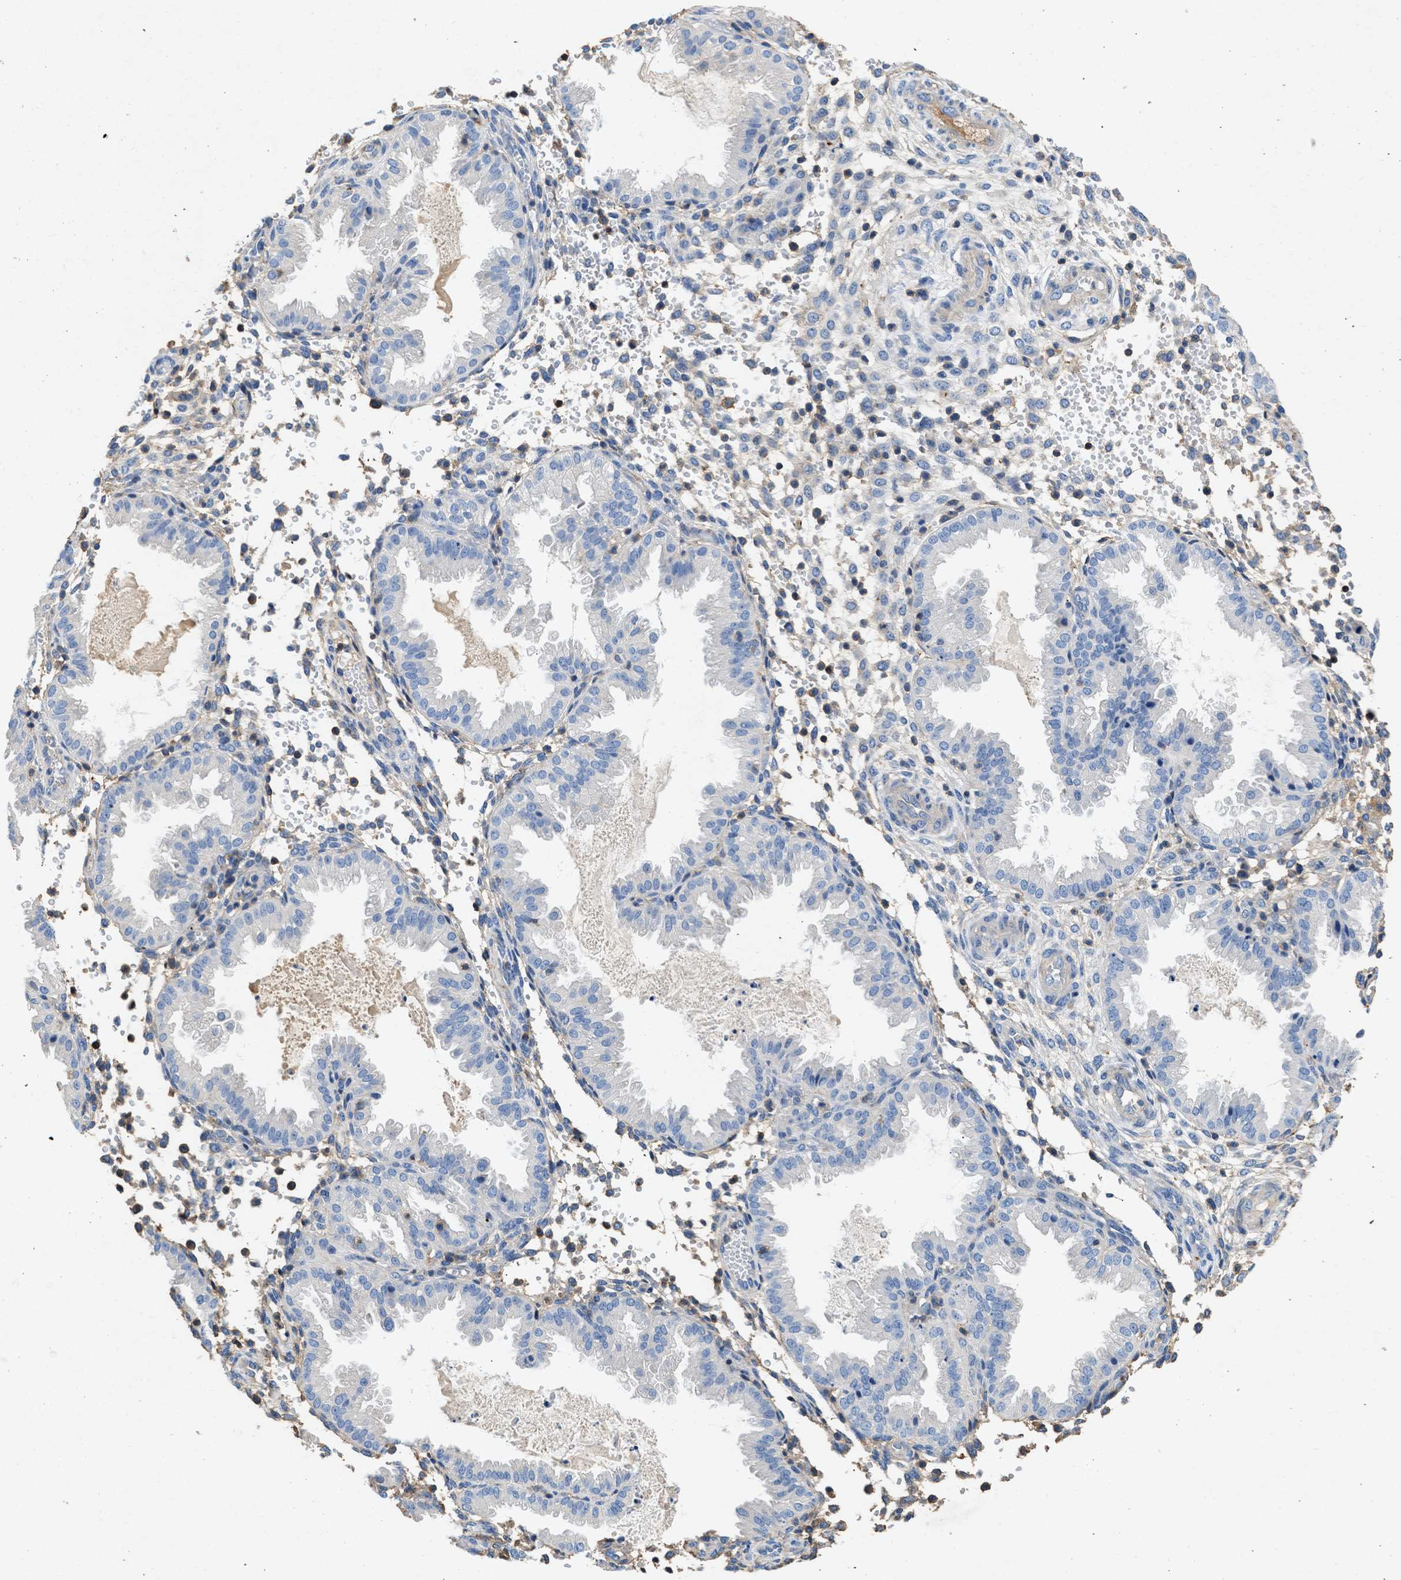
{"staining": {"intensity": "moderate", "quantity": ">75%", "location": "cytoplasmic/membranous"}, "tissue": "endometrium", "cell_type": "Cells in endometrial stroma", "image_type": "normal", "snomed": [{"axis": "morphology", "description": "Normal tissue, NOS"}, {"axis": "topography", "description": "Endometrium"}], "caption": "Protein expression by immunohistochemistry (IHC) reveals moderate cytoplasmic/membranous staining in approximately >75% of cells in endometrial stroma in benign endometrium.", "gene": "KCNQ4", "patient": {"sex": "female", "age": 33}}